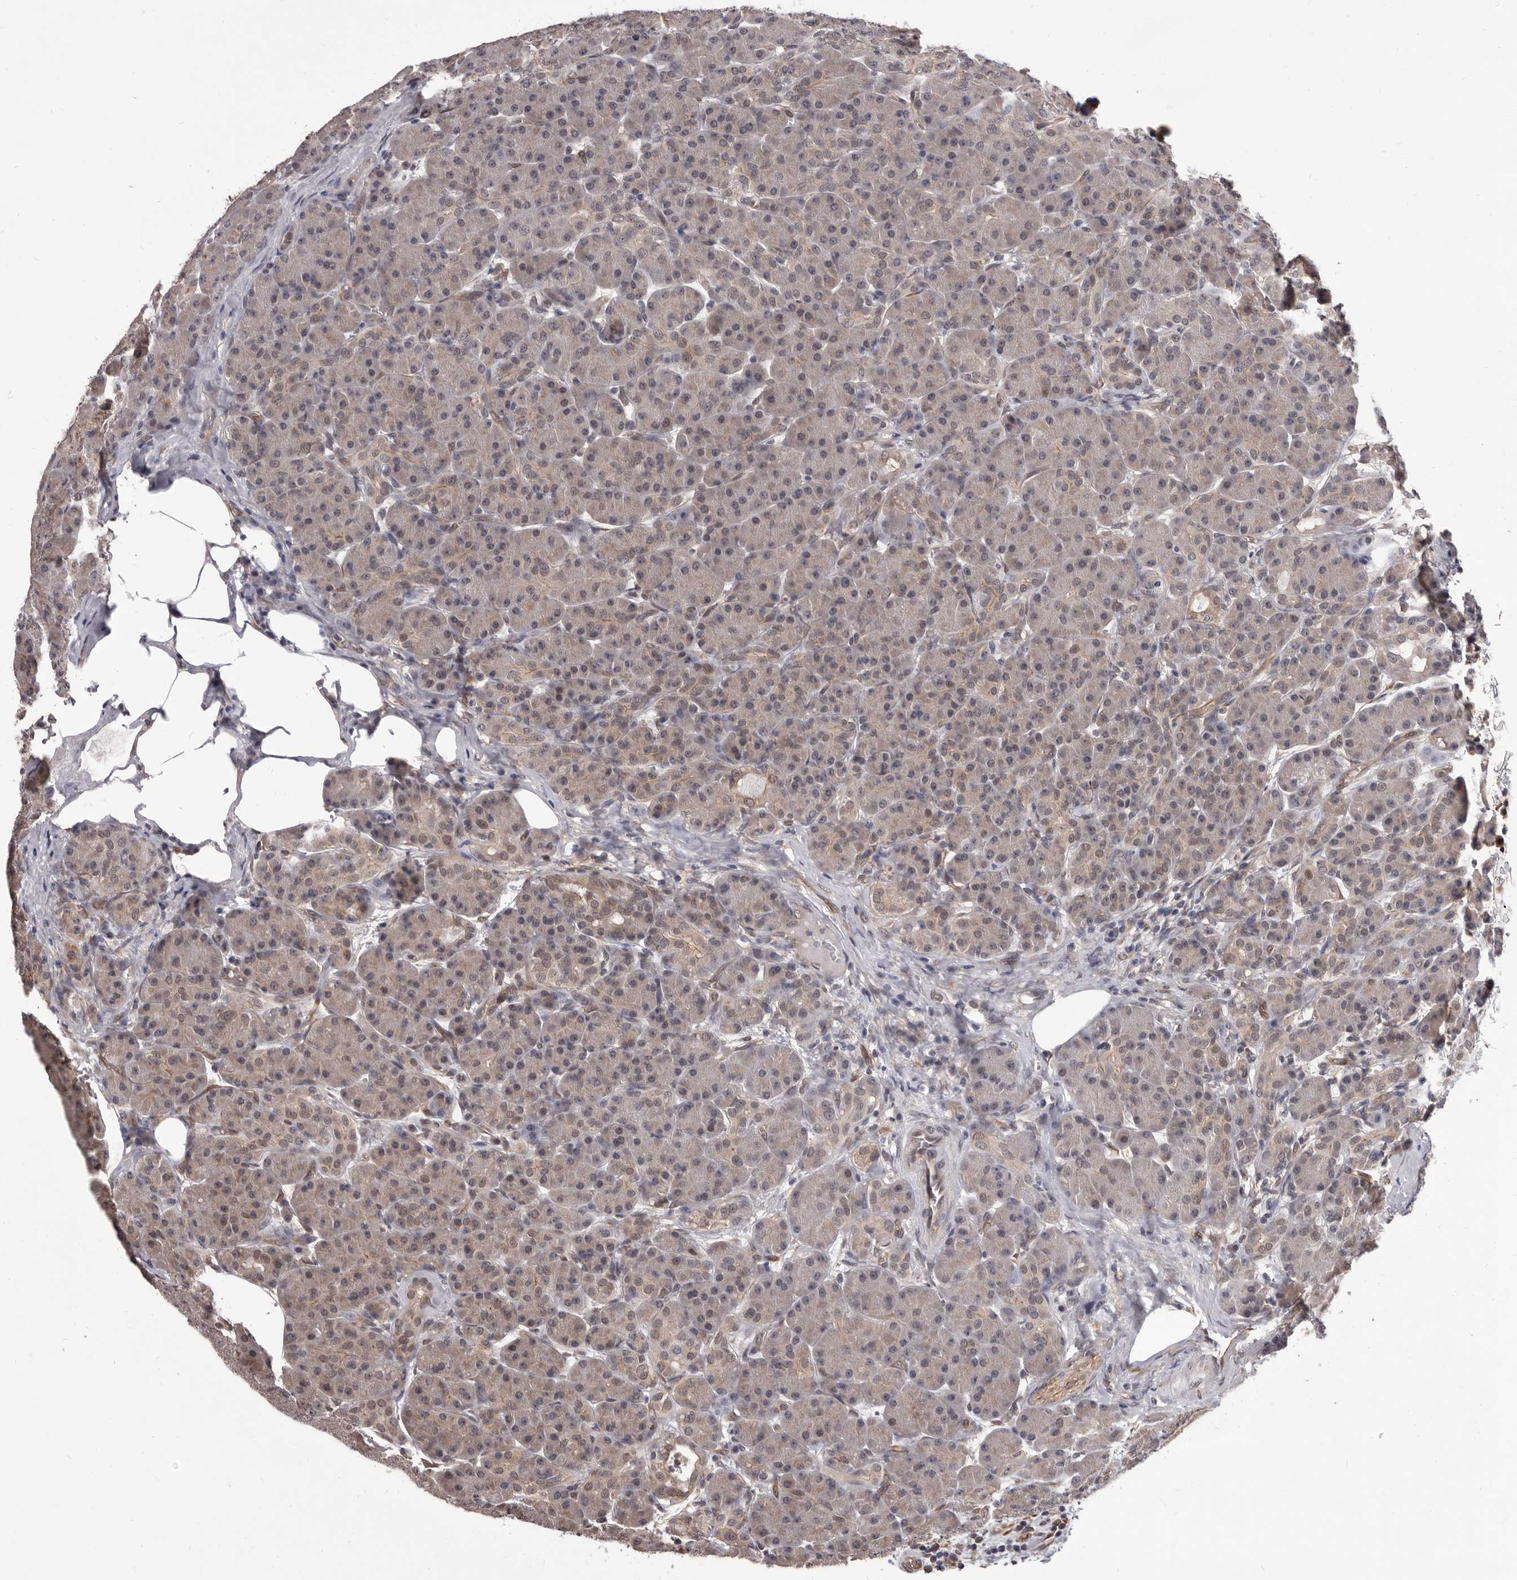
{"staining": {"intensity": "moderate", "quantity": "<25%", "location": "cytoplasmic/membranous,nuclear"}, "tissue": "pancreas", "cell_type": "Exocrine glandular cells", "image_type": "normal", "snomed": [{"axis": "morphology", "description": "Normal tissue, NOS"}, {"axis": "topography", "description": "Pancreas"}], "caption": "Protein staining of benign pancreas reveals moderate cytoplasmic/membranous,nuclear expression in about <25% of exocrine glandular cells. Nuclei are stained in blue.", "gene": "ADAMTS20", "patient": {"sex": "male", "age": 63}}